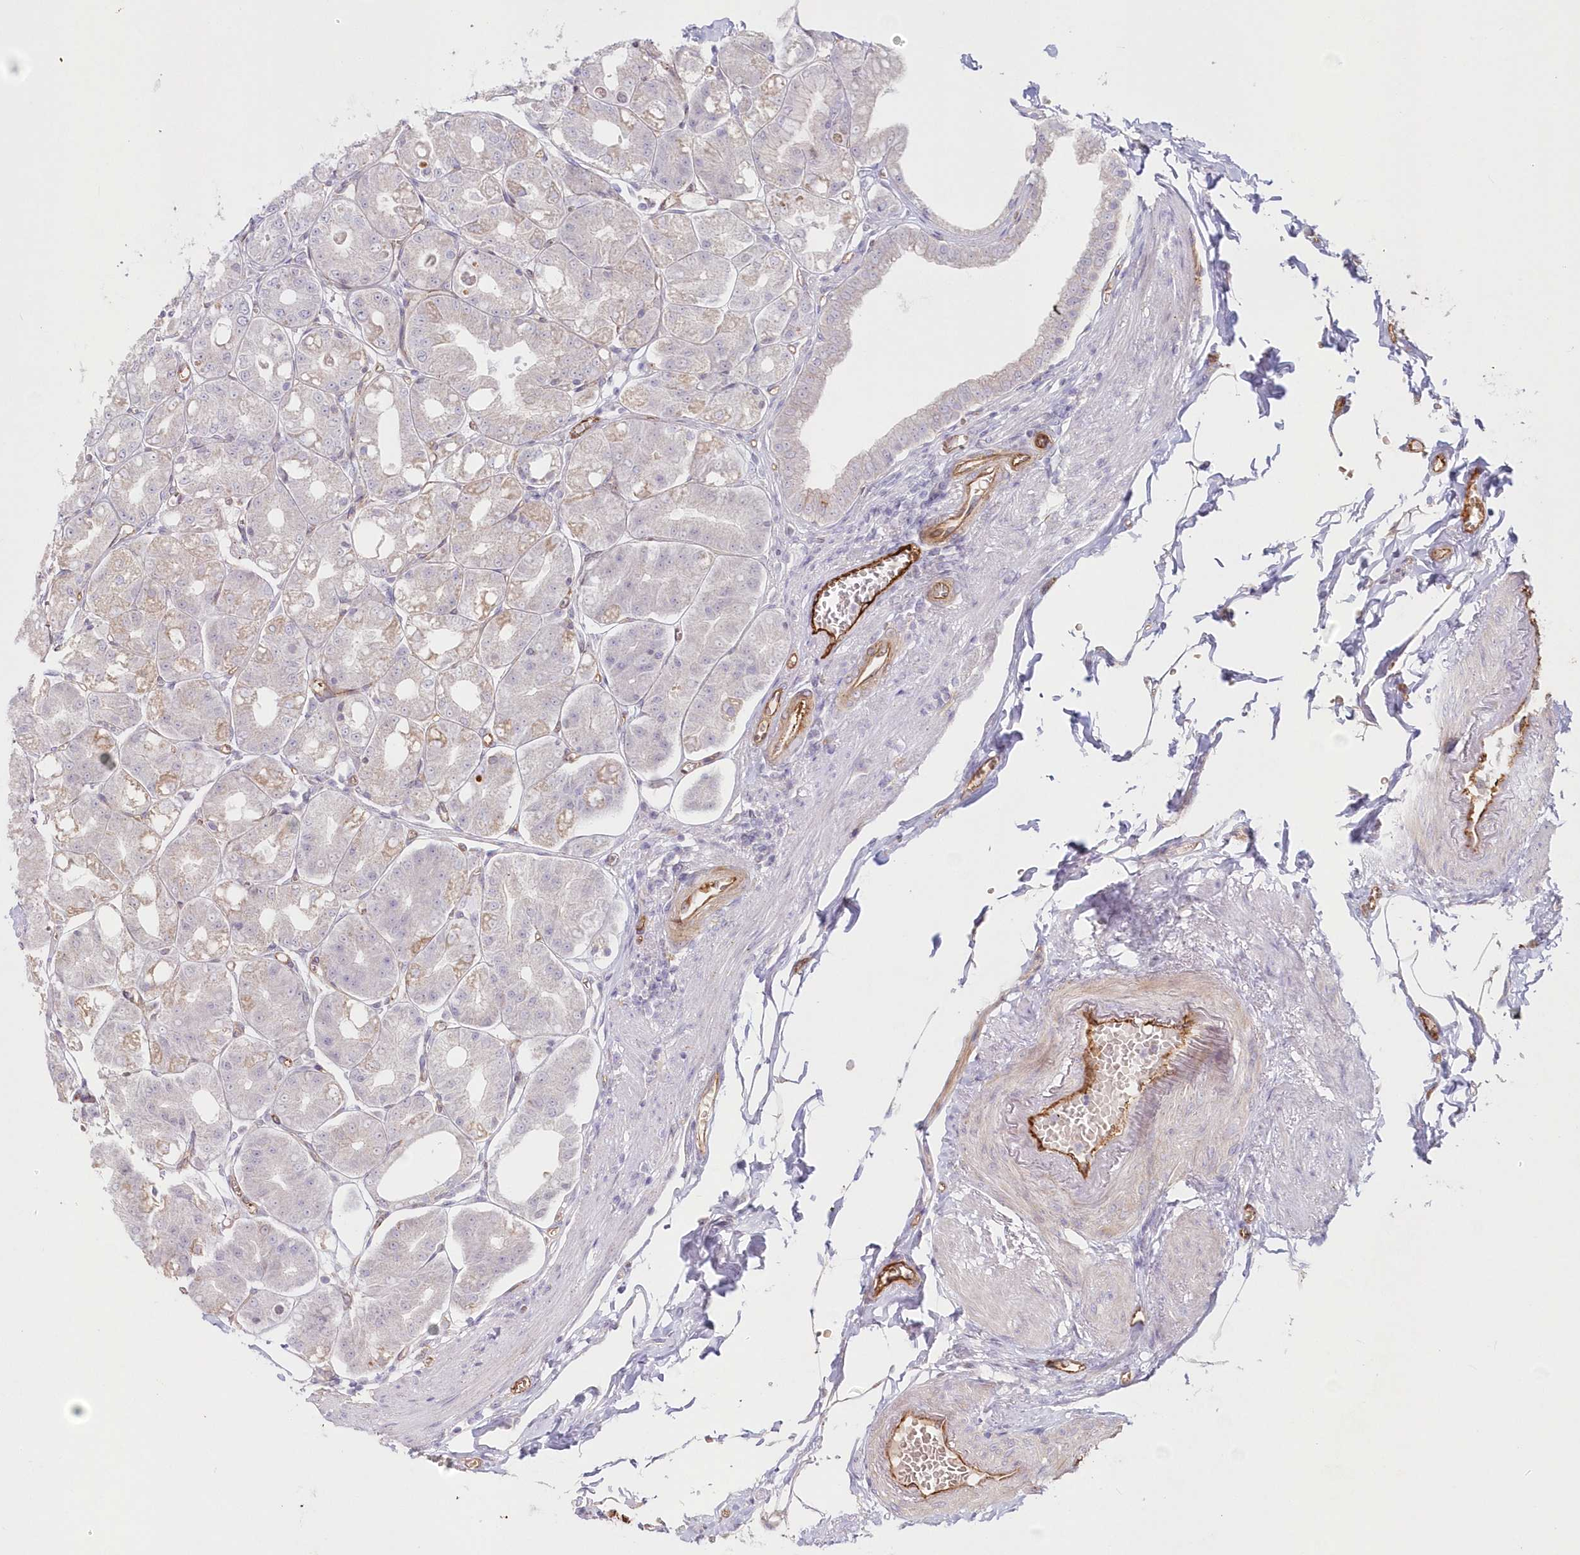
{"staining": {"intensity": "weak", "quantity": "<25%", "location": "cytoplasmic/membranous"}, "tissue": "stomach", "cell_type": "Glandular cells", "image_type": "normal", "snomed": [{"axis": "morphology", "description": "Normal tissue, NOS"}, {"axis": "topography", "description": "Stomach, lower"}], "caption": "There is no significant staining in glandular cells of stomach.", "gene": "AFAP1L2", "patient": {"sex": "male", "age": 71}}